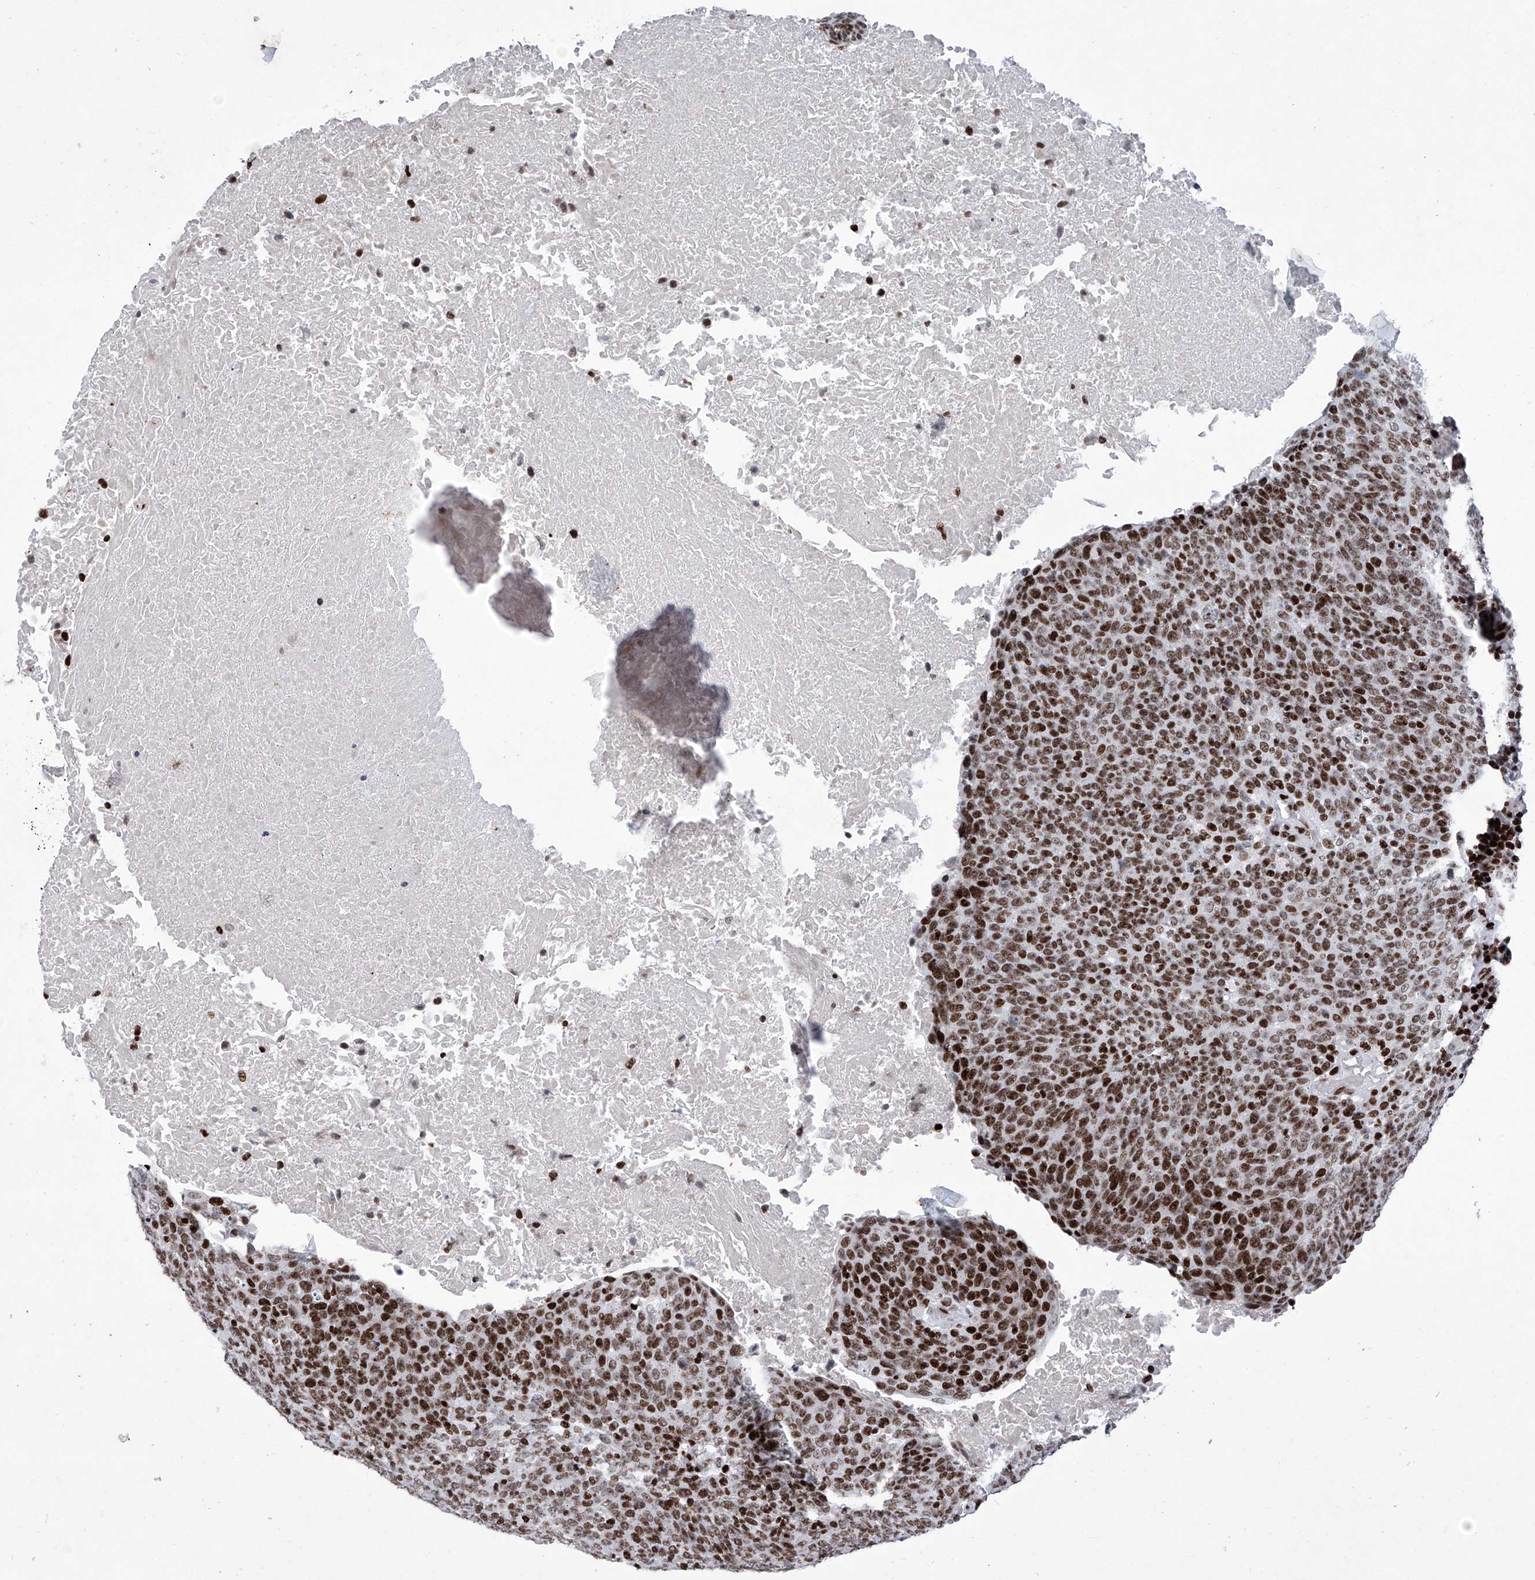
{"staining": {"intensity": "strong", "quantity": ">75%", "location": "nuclear"}, "tissue": "head and neck cancer", "cell_type": "Tumor cells", "image_type": "cancer", "snomed": [{"axis": "morphology", "description": "Squamous cell carcinoma, NOS"}, {"axis": "morphology", "description": "Squamous cell carcinoma, metastatic, NOS"}, {"axis": "topography", "description": "Lymph node"}, {"axis": "topography", "description": "Head-Neck"}], "caption": "Head and neck cancer stained with DAB (3,3'-diaminobenzidine) IHC shows high levels of strong nuclear staining in about >75% of tumor cells. Ihc stains the protein of interest in brown and the nuclei are stained blue.", "gene": "HEY2", "patient": {"sex": "male", "age": 62}}